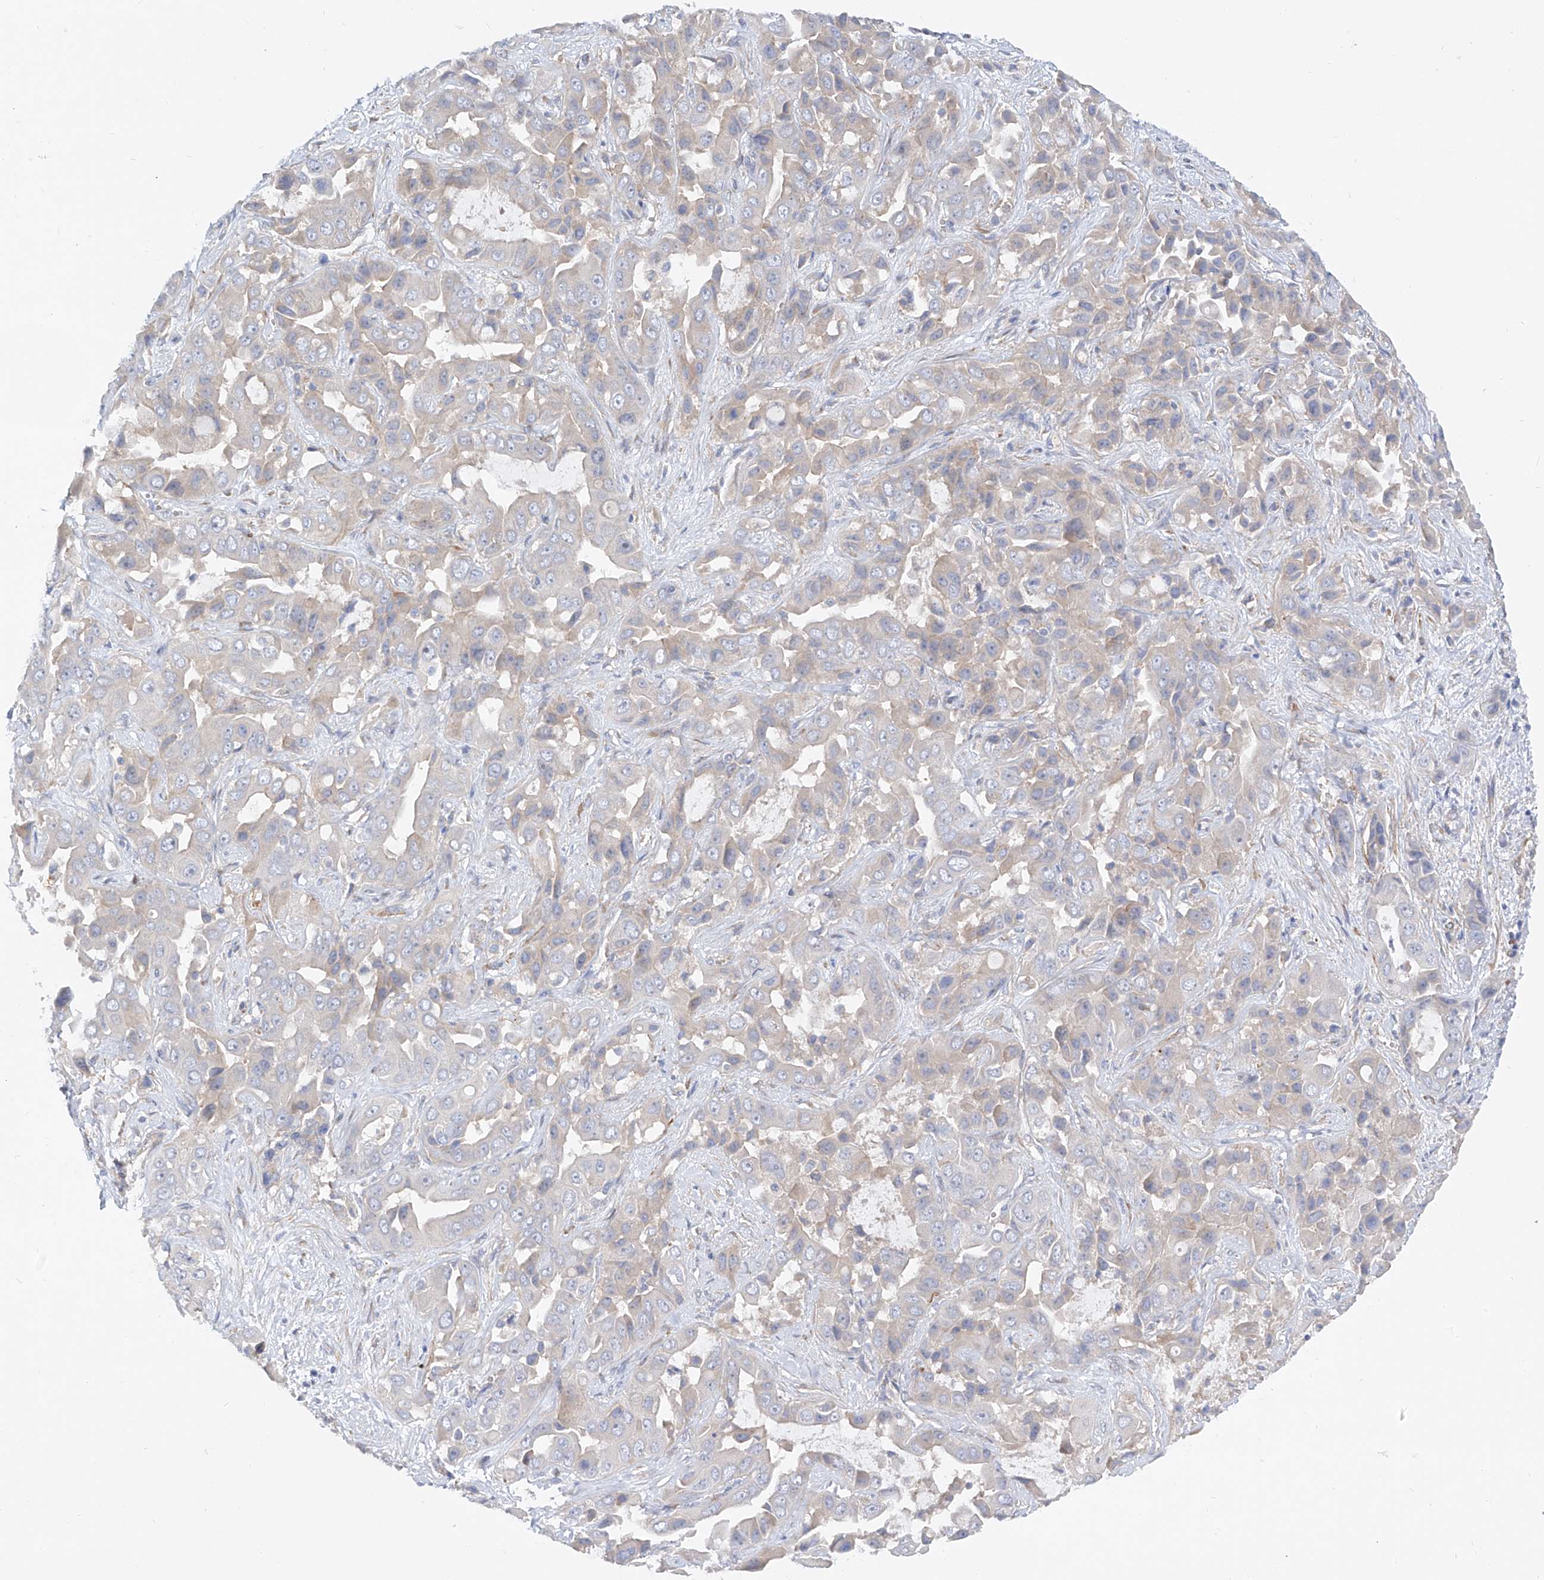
{"staining": {"intensity": "negative", "quantity": "none", "location": "none"}, "tissue": "liver cancer", "cell_type": "Tumor cells", "image_type": "cancer", "snomed": [{"axis": "morphology", "description": "Cholangiocarcinoma"}, {"axis": "topography", "description": "Liver"}], "caption": "Image shows no significant protein staining in tumor cells of liver cancer (cholangiocarcinoma).", "gene": "LCA5", "patient": {"sex": "female", "age": 52}}